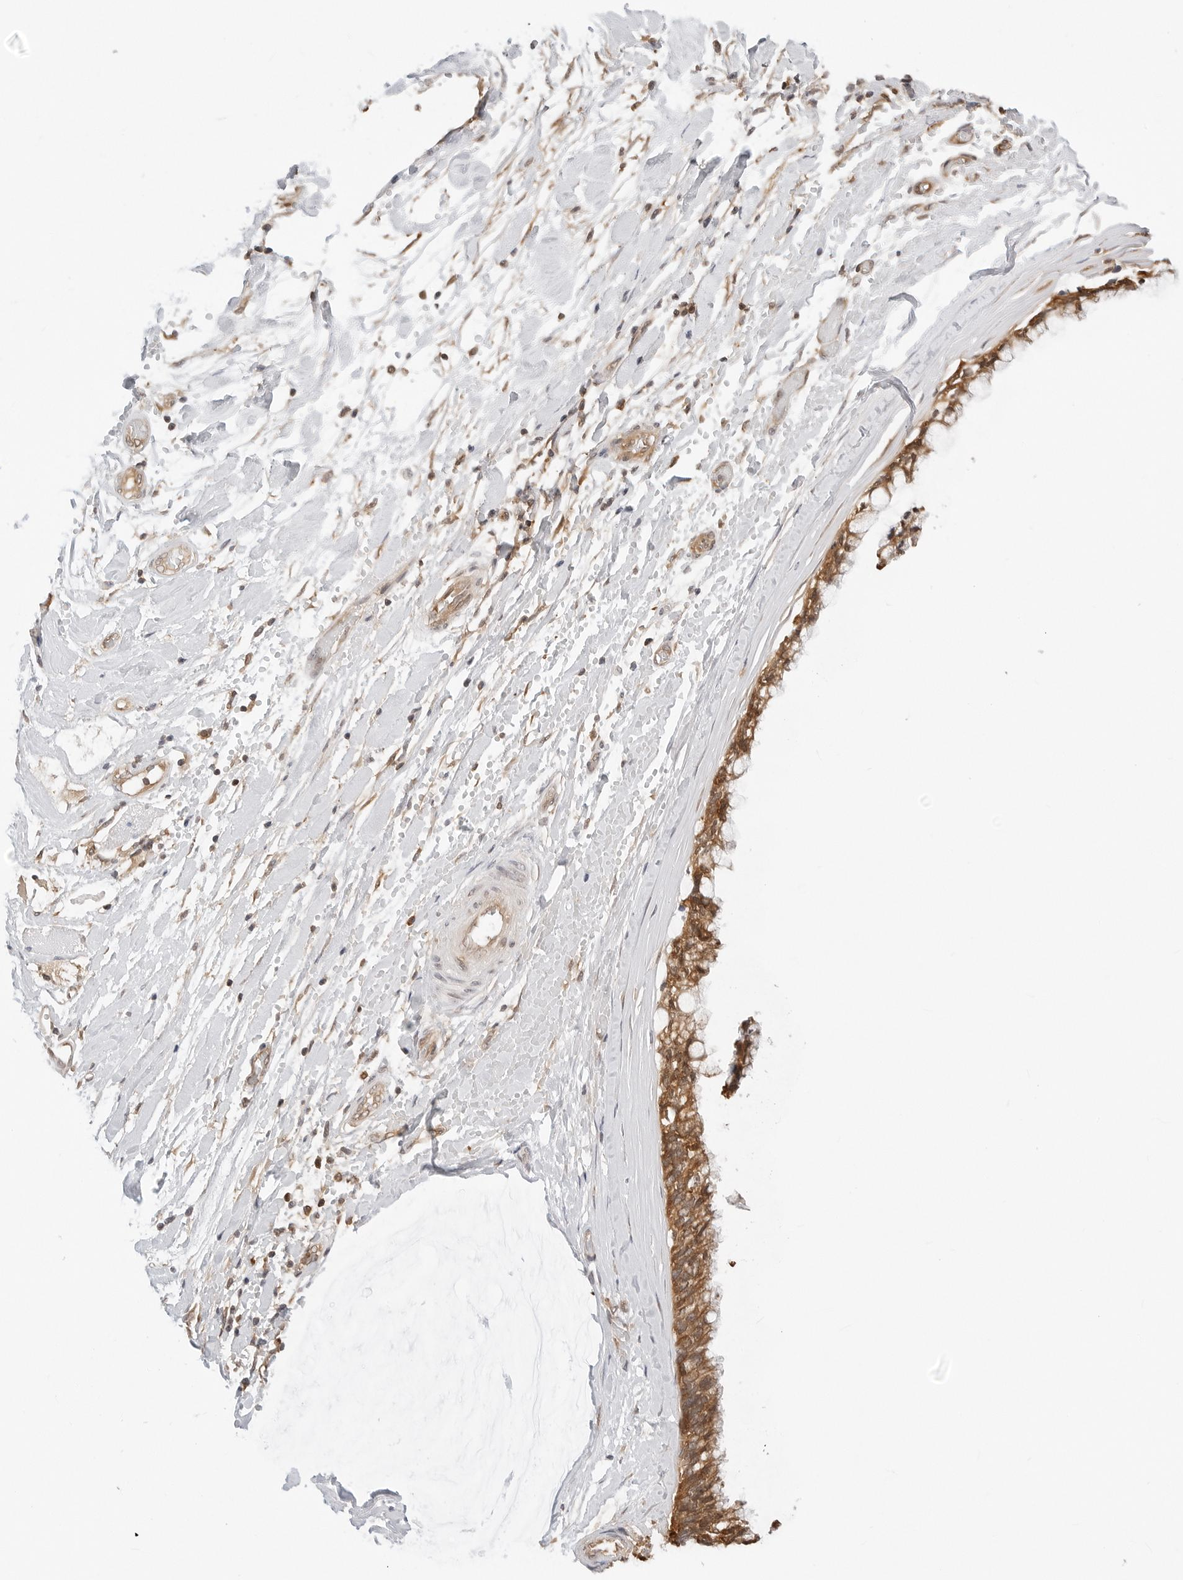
{"staining": {"intensity": "moderate", "quantity": ">75%", "location": "cytoplasmic/membranous,nuclear"}, "tissue": "ovarian cancer", "cell_type": "Tumor cells", "image_type": "cancer", "snomed": [{"axis": "morphology", "description": "Cystadenocarcinoma, mucinous, NOS"}, {"axis": "topography", "description": "Ovary"}], "caption": "Immunohistochemical staining of human ovarian mucinous cystadenocarcinoma shows medium levels of moderate cytoplasmic/membranous and nuclear protein expression in approximately >75% of tumor cells.", "gene": "NUDC", "patient": {"sex": "female", "age": 39}}